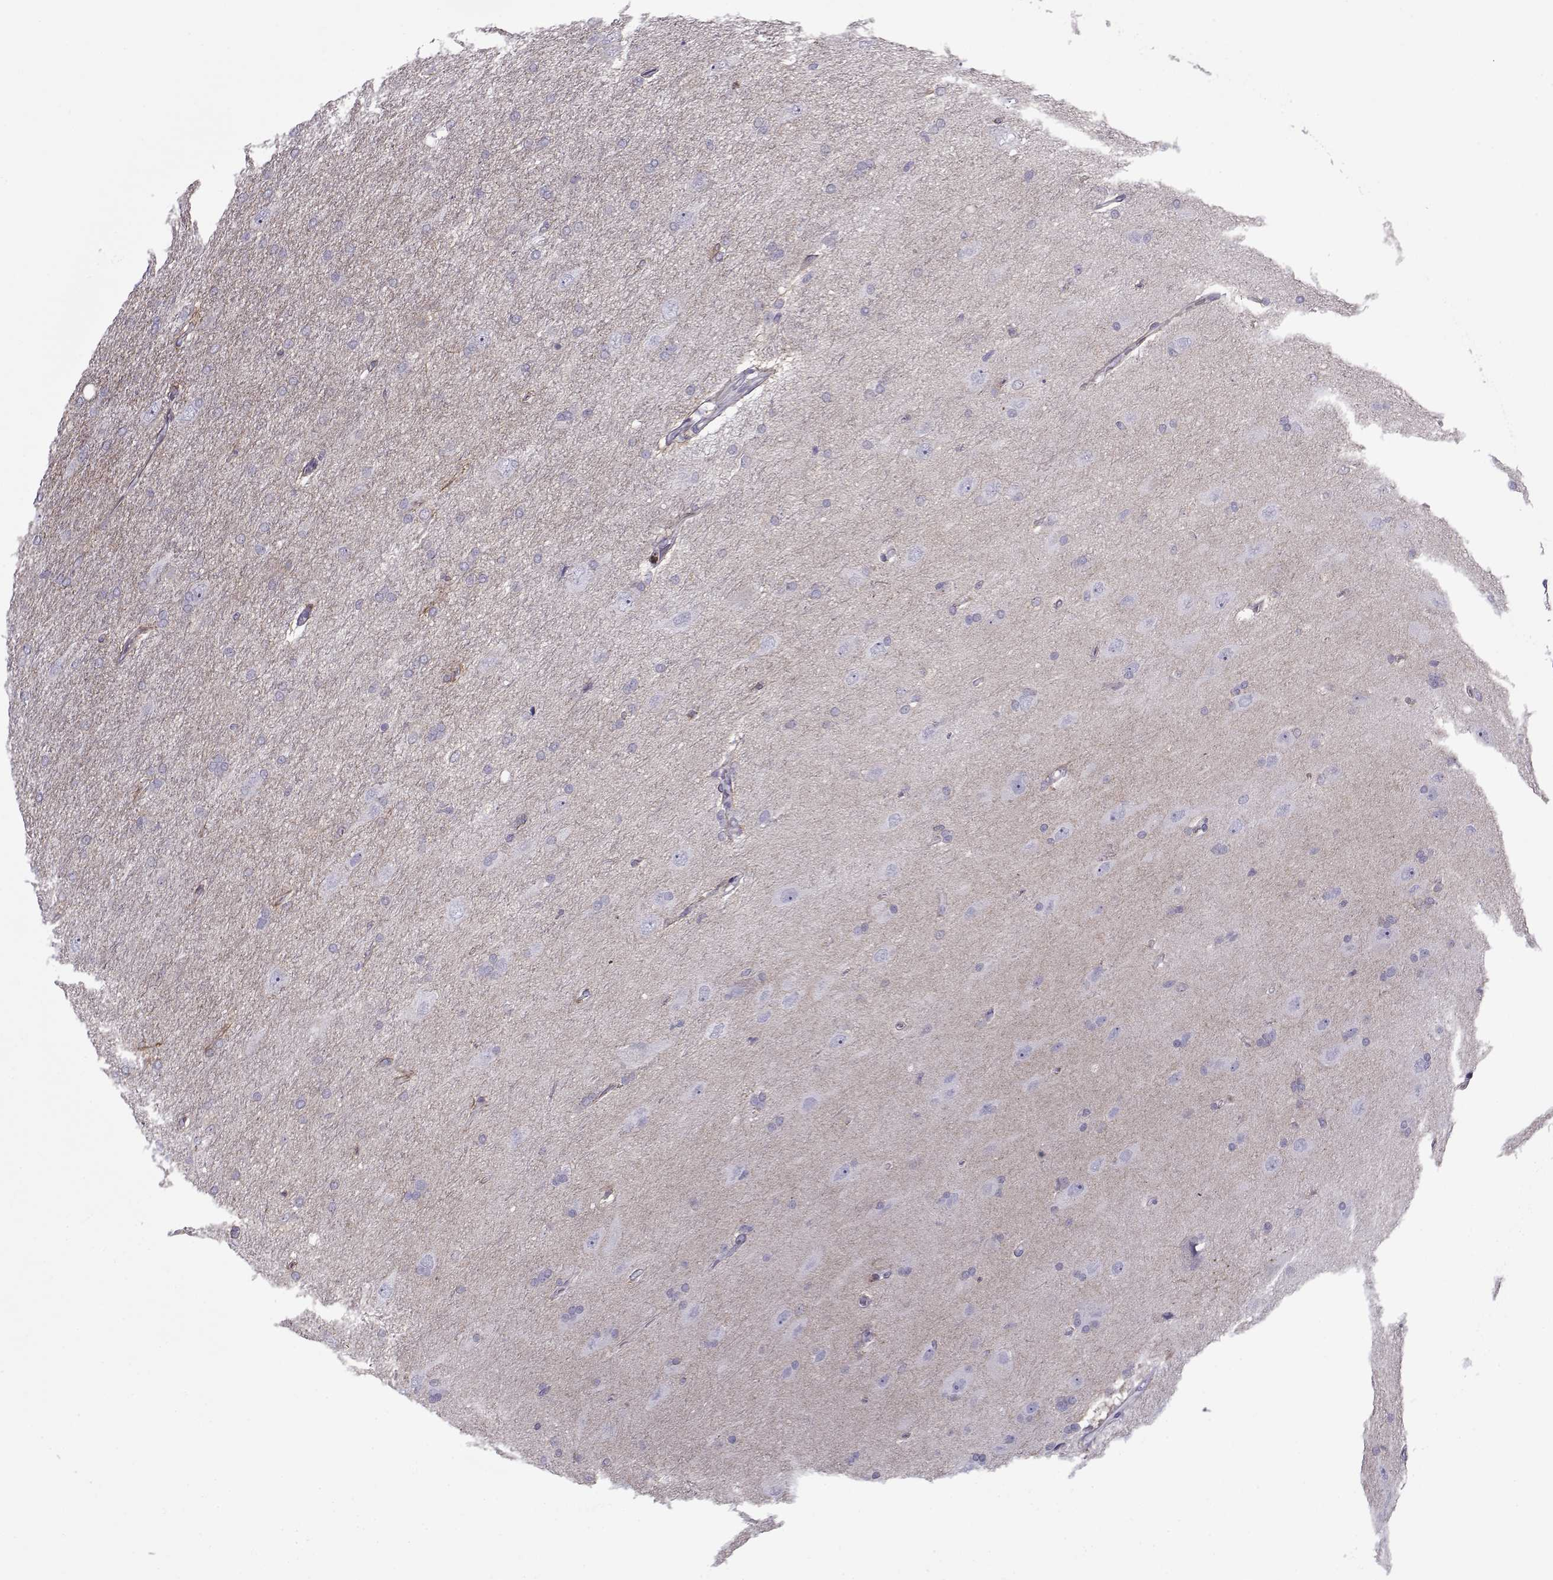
{"staining": {"intensity": "negative", "quantity": "none", "location": "none"}, "tissue": "glioma", "cell_type": "Tumor cells", "image_type": "cancer", "snomed": [{"axis": "morphology", "description": "Glioma, malignant, High grade"}, {"axis": "topography", "description": "Cerebral cortex"}], "caption": "This is an immunohistochemistry histopathology image of human glioma. There is no staining in tumor cells.", "gene": "PP2D1", "patient": {"sex": "male", "age": 70}}